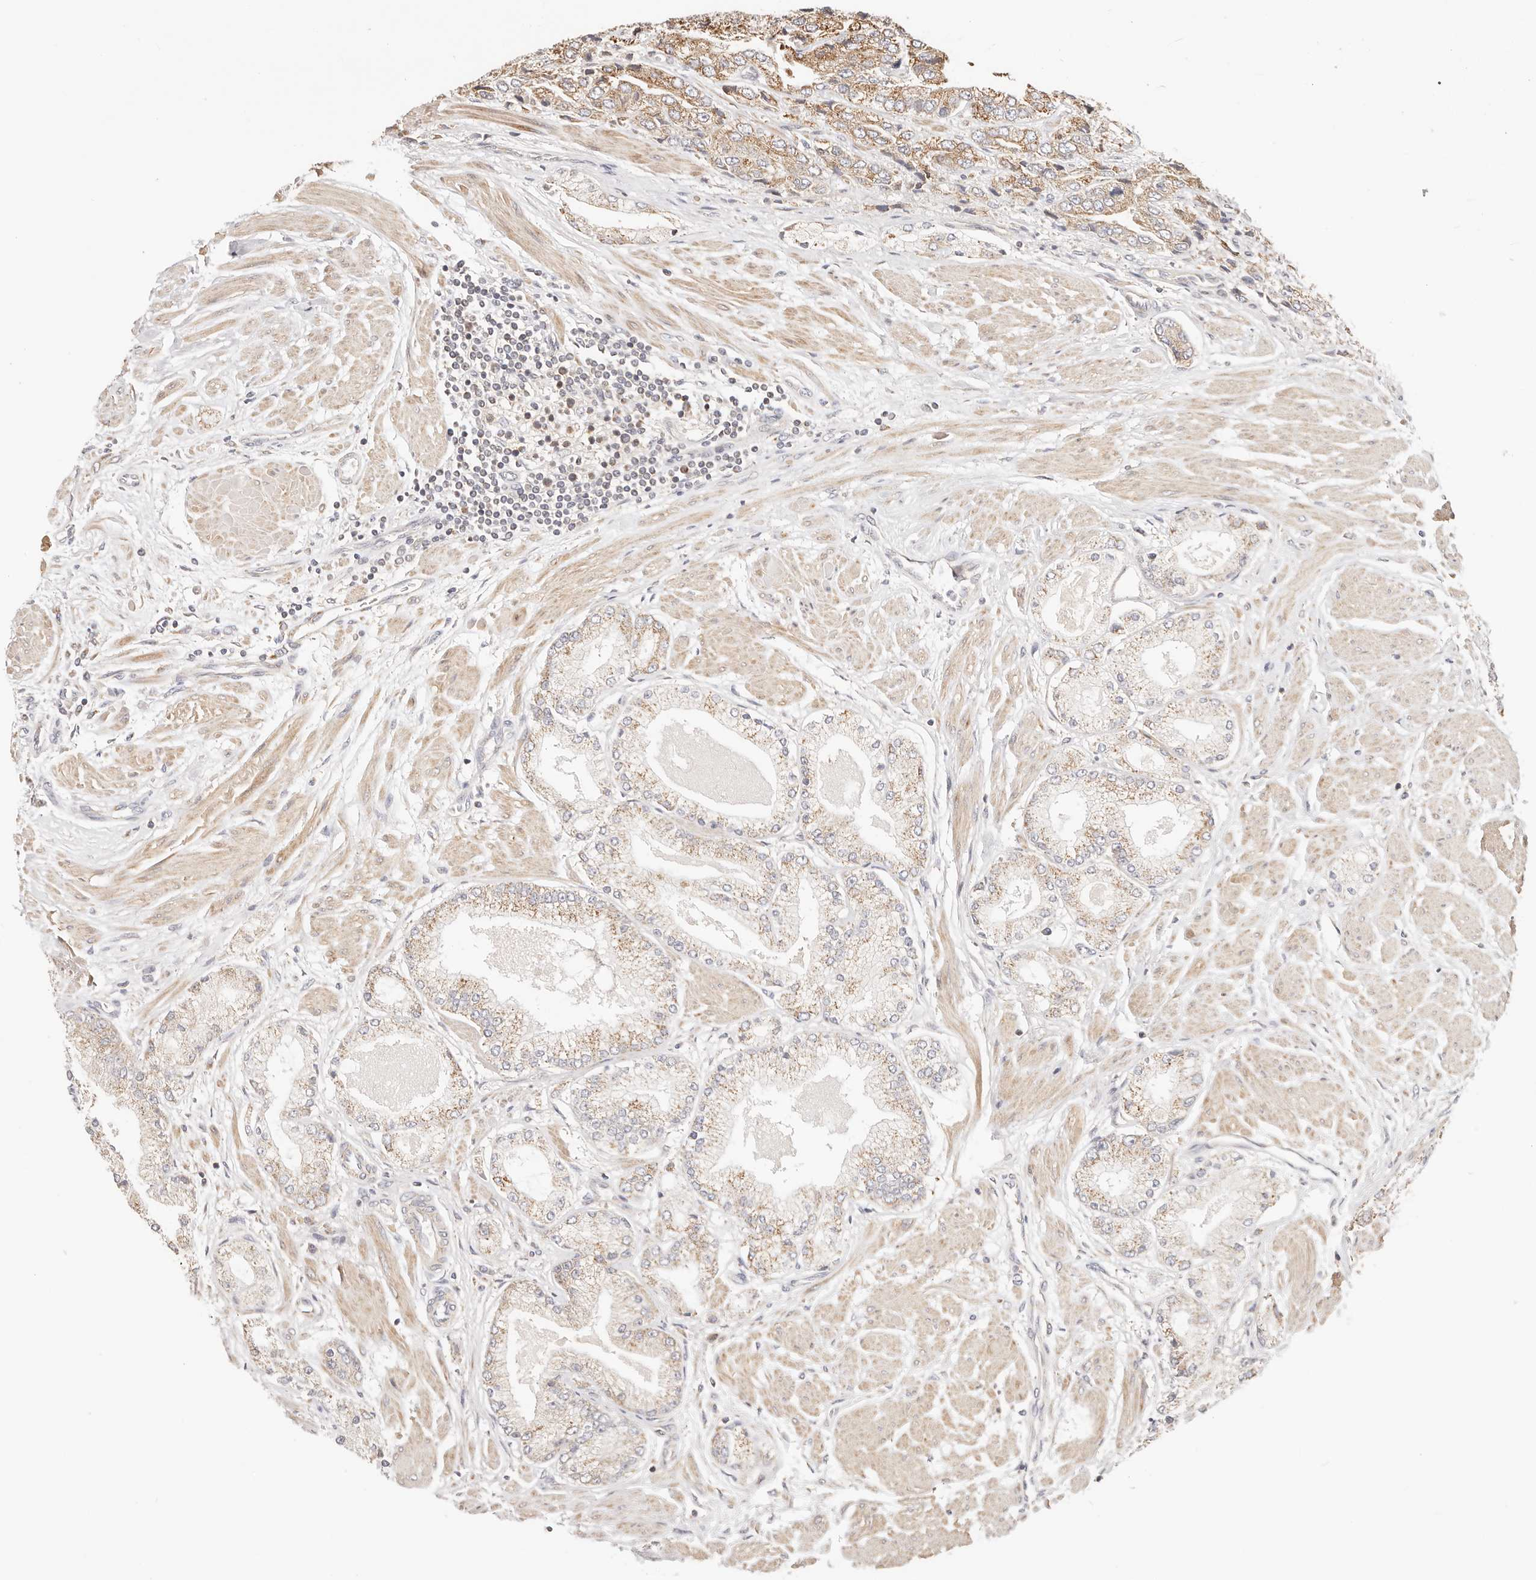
{"staining": {"intensity": "moderate", "quantity": "25%-75%", "location": "cytoplasmic/membranous"}, "tissue": "prostate cancer", "cell_type": "Tumor cells", "image_type": "cancer", "snomed": [{"axis": "morphology", "description": "Adenocarcinoma, High grade"}, {"axis": "topography", "description": "Prostate"}], "caption": "Adenocarcinoma (high-grade) (prostate) tissue reveals moderate cytoplasmic/membranous expression in approximately 25%-75% of tumor cells, visualized by immunohistochemistry.", "gene": "KCMF1", "patient": {"sex": "male", "age": 50}}